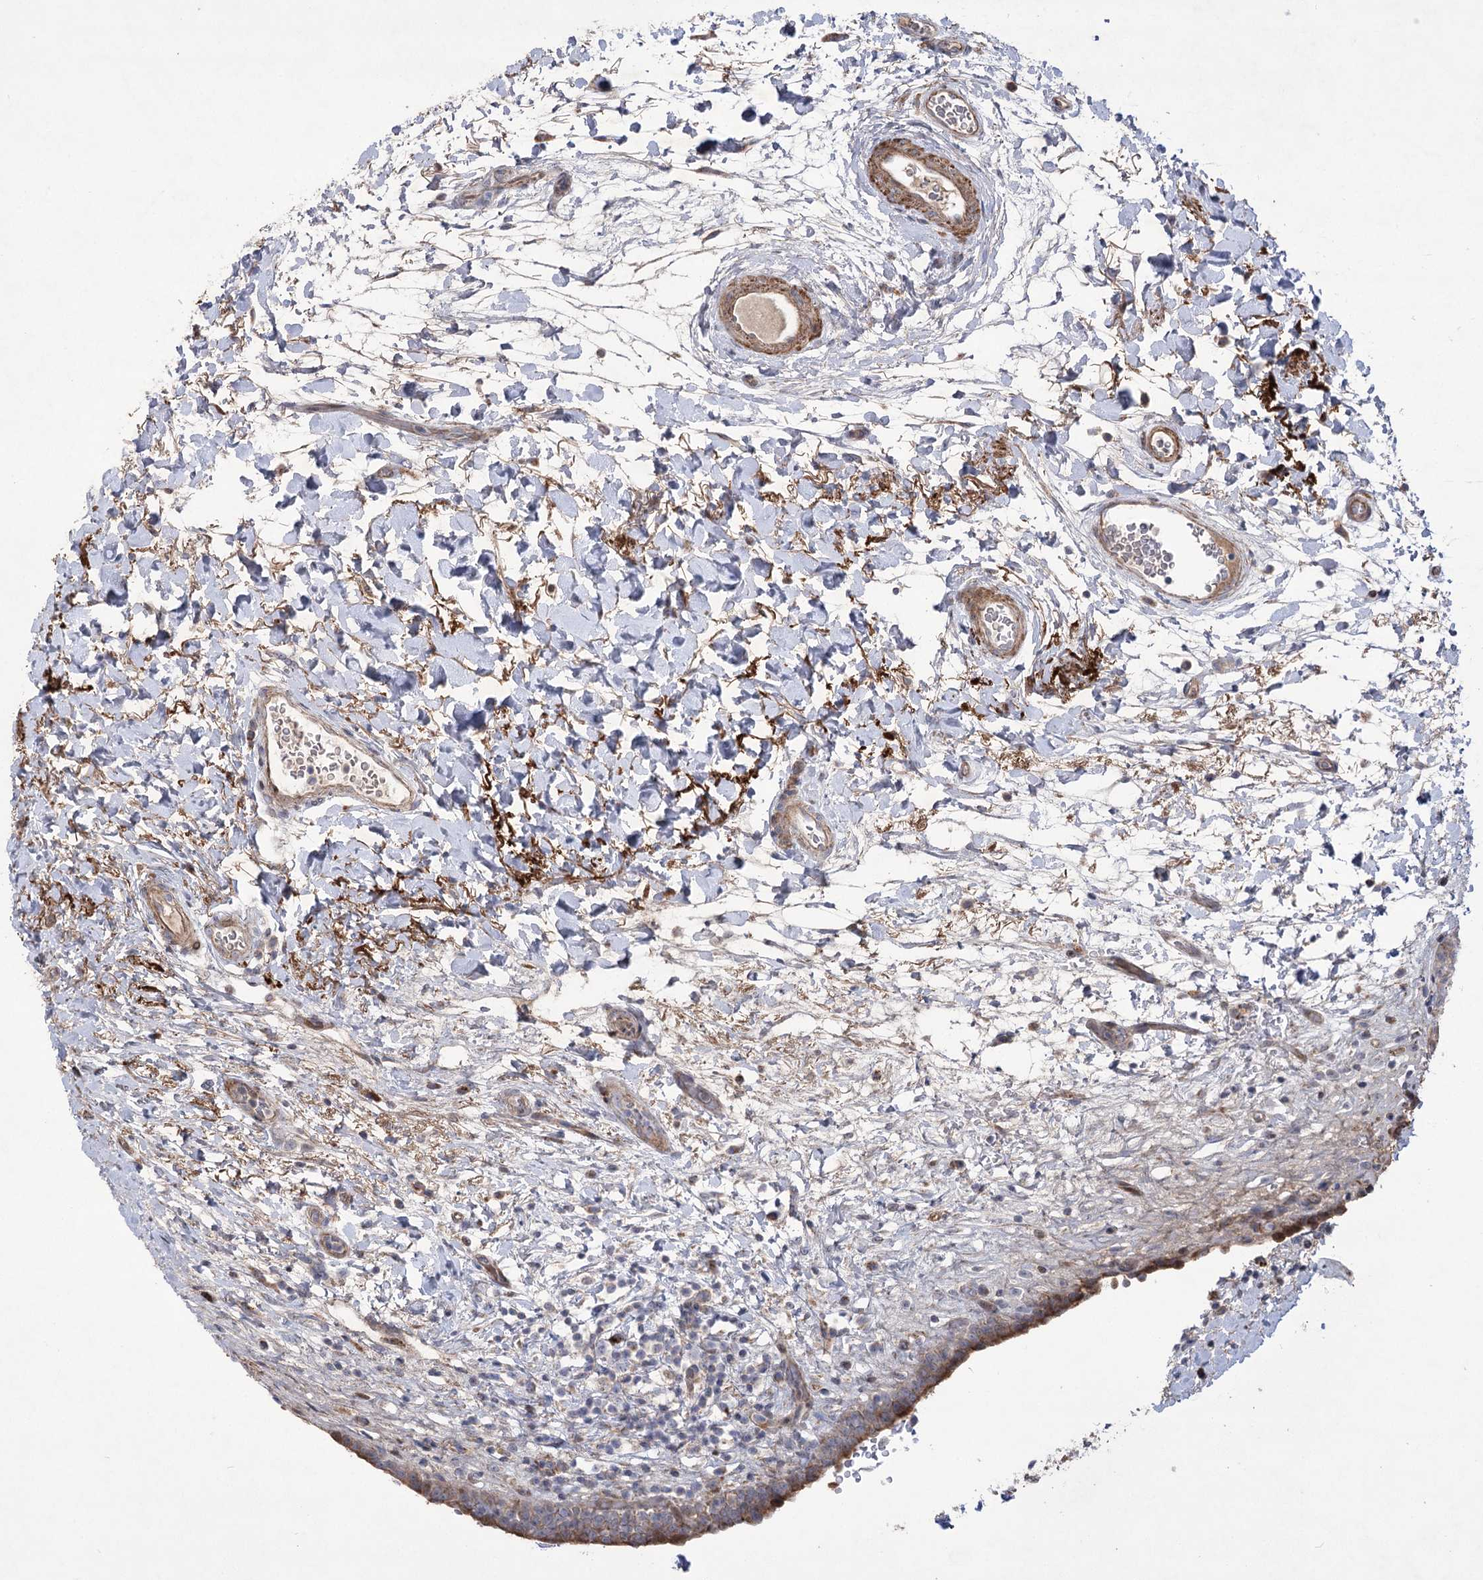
{"staining": {"intensity": "moderate", "quantity": ">75%", "location": "cytoplasmic/membranous"}, "tissue": "urinary bladder", "cell_type": "Urothelial cells", "image_type": "normal", "snomed": [{"axis": "morphology", "description": "Normal tissue, NOS"}, {"axis": "topography", "description": "Urinary bladder"}], "caption": "A photomicrograph of urinary bladder stained for a protein reveals moderate cytoplasmic/membranous brown staining in urothelial cells.", "gene": "RNF24", "patient": {"sex": "male", "age": 83}}